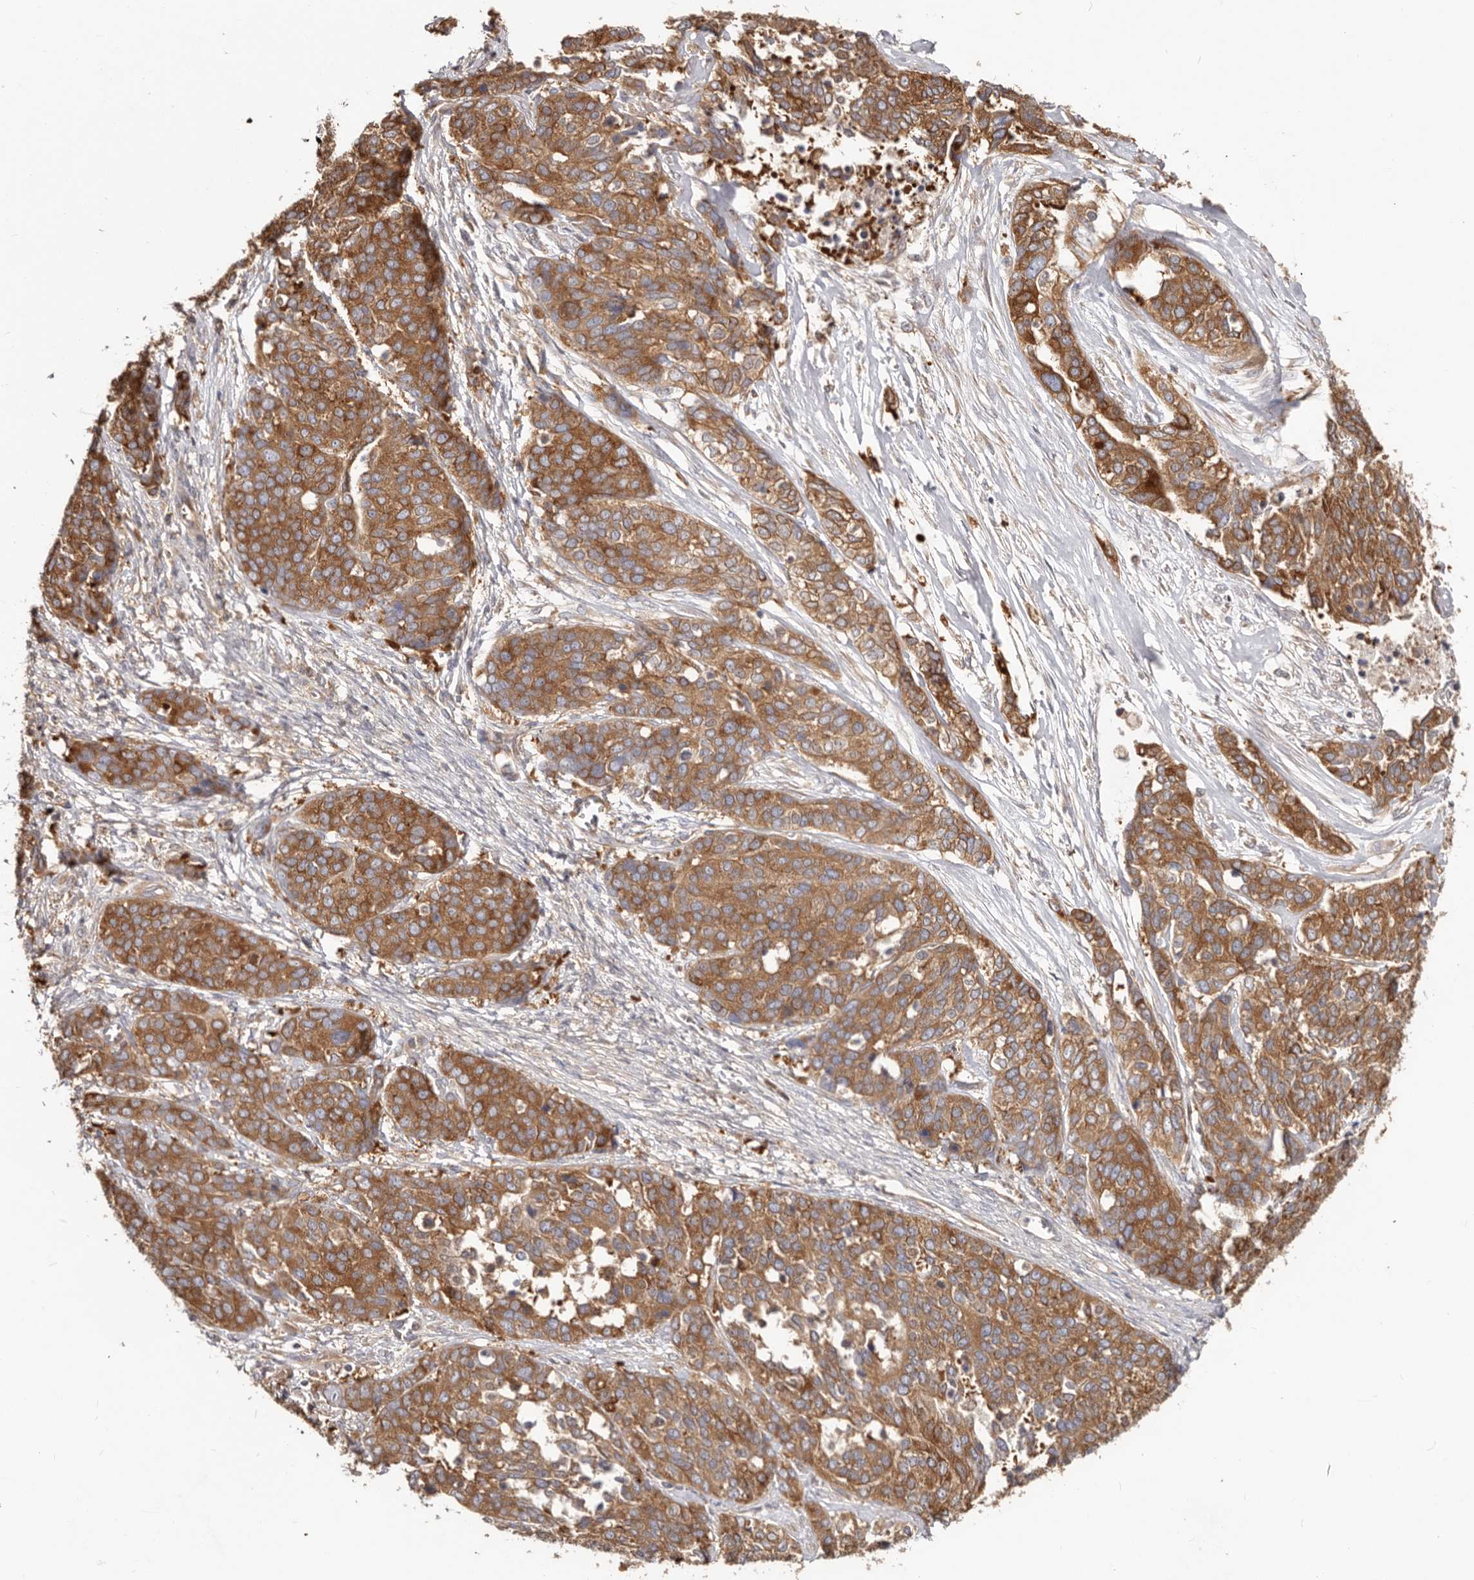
{"staining": {"intensity": "moderate", "quantity": ">75%", "location": "cytoplasmic/membranous"}, "tissue": "ovarian cancer", "cell_type": "Tumor cells", "image_type": "cancer", "snomed": [{"axis": "morphology", "description": "Cystadenocarcinoma, serous, NOS"}, {"axis": "topography", "description": "Ovary"}], "caption": "This is a histology image of immunohistochemistry staining of ovarian cancer, which shows moderate staining in the cytoplasmic/membranous of tumor cells.", "gene": "EPRS1", "patient": {"sex": "female", "age": 44}}